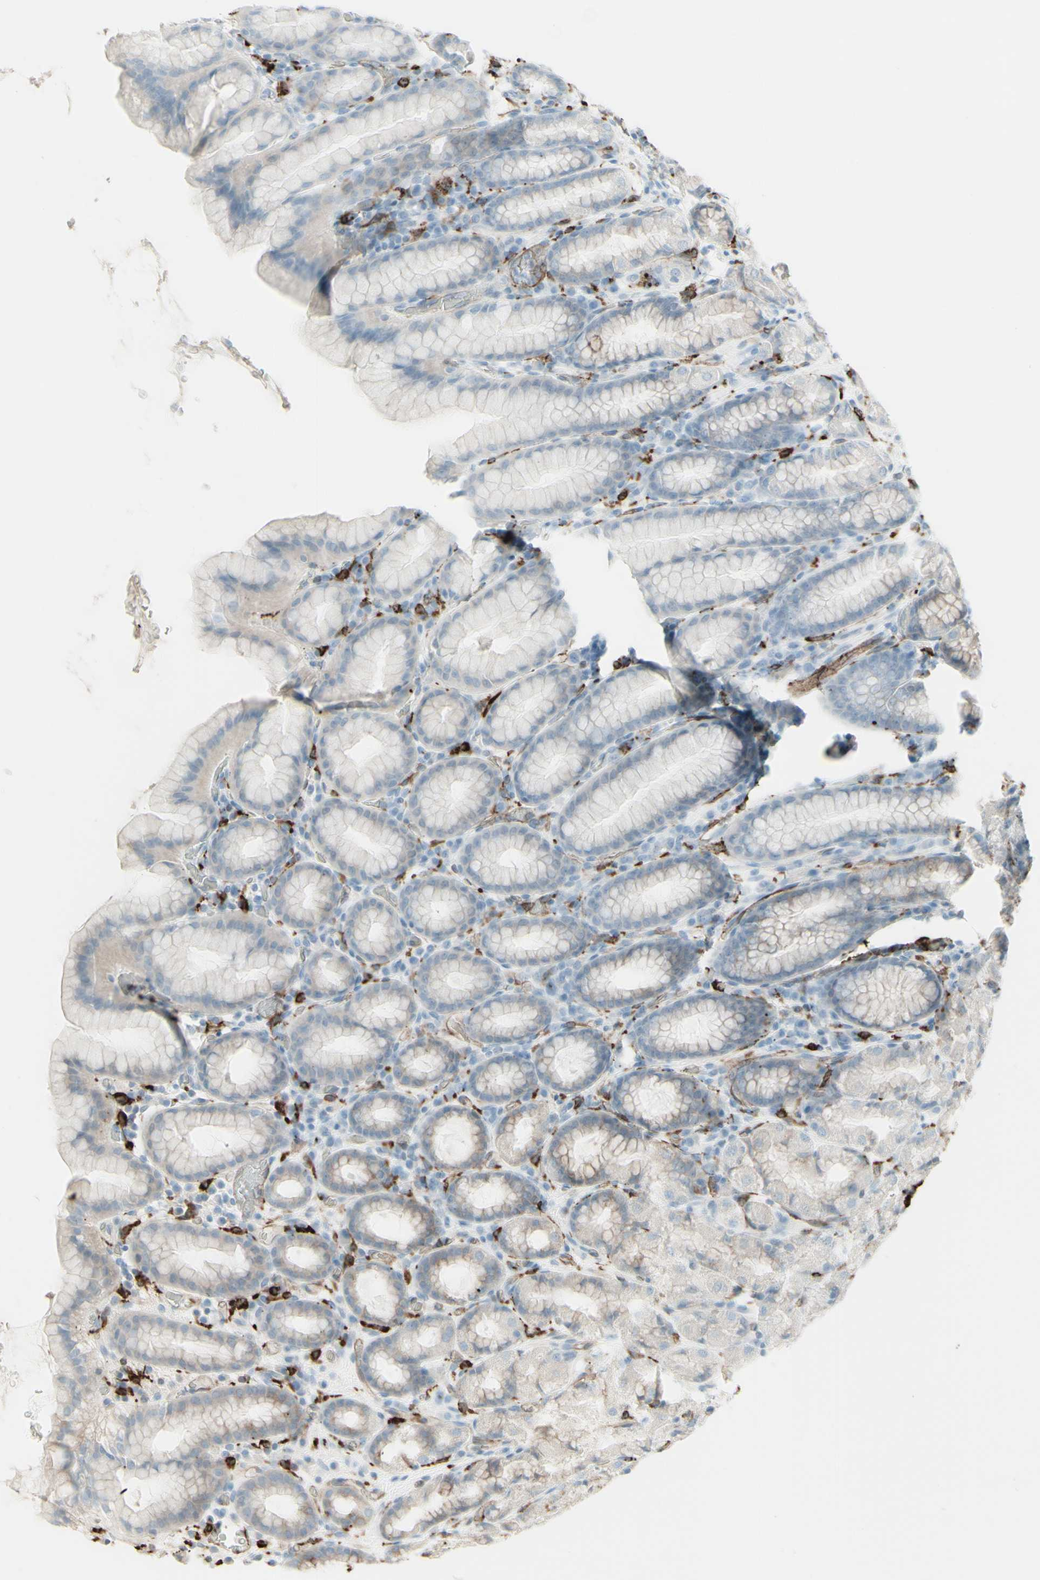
{"staining": {"intensity": "weak", "quantity": "<25%", "location": "cytoplasmic/membranous"}, "tissue": "stomach", "cell_type": "Glandular cells", "image_type": "normal", "snomed": [{"axis": "morphology", "description": "Normal tissue, NOS"}, {"axis": "topography", "description": "Stomach, upper"}], "caption": "This is an immunohistochemistry (IHC) micrograph of benign human stomach. There is no expression in glandular cells.", "gene": "HLA", "patient": {"sex": "male", "age": 68}}